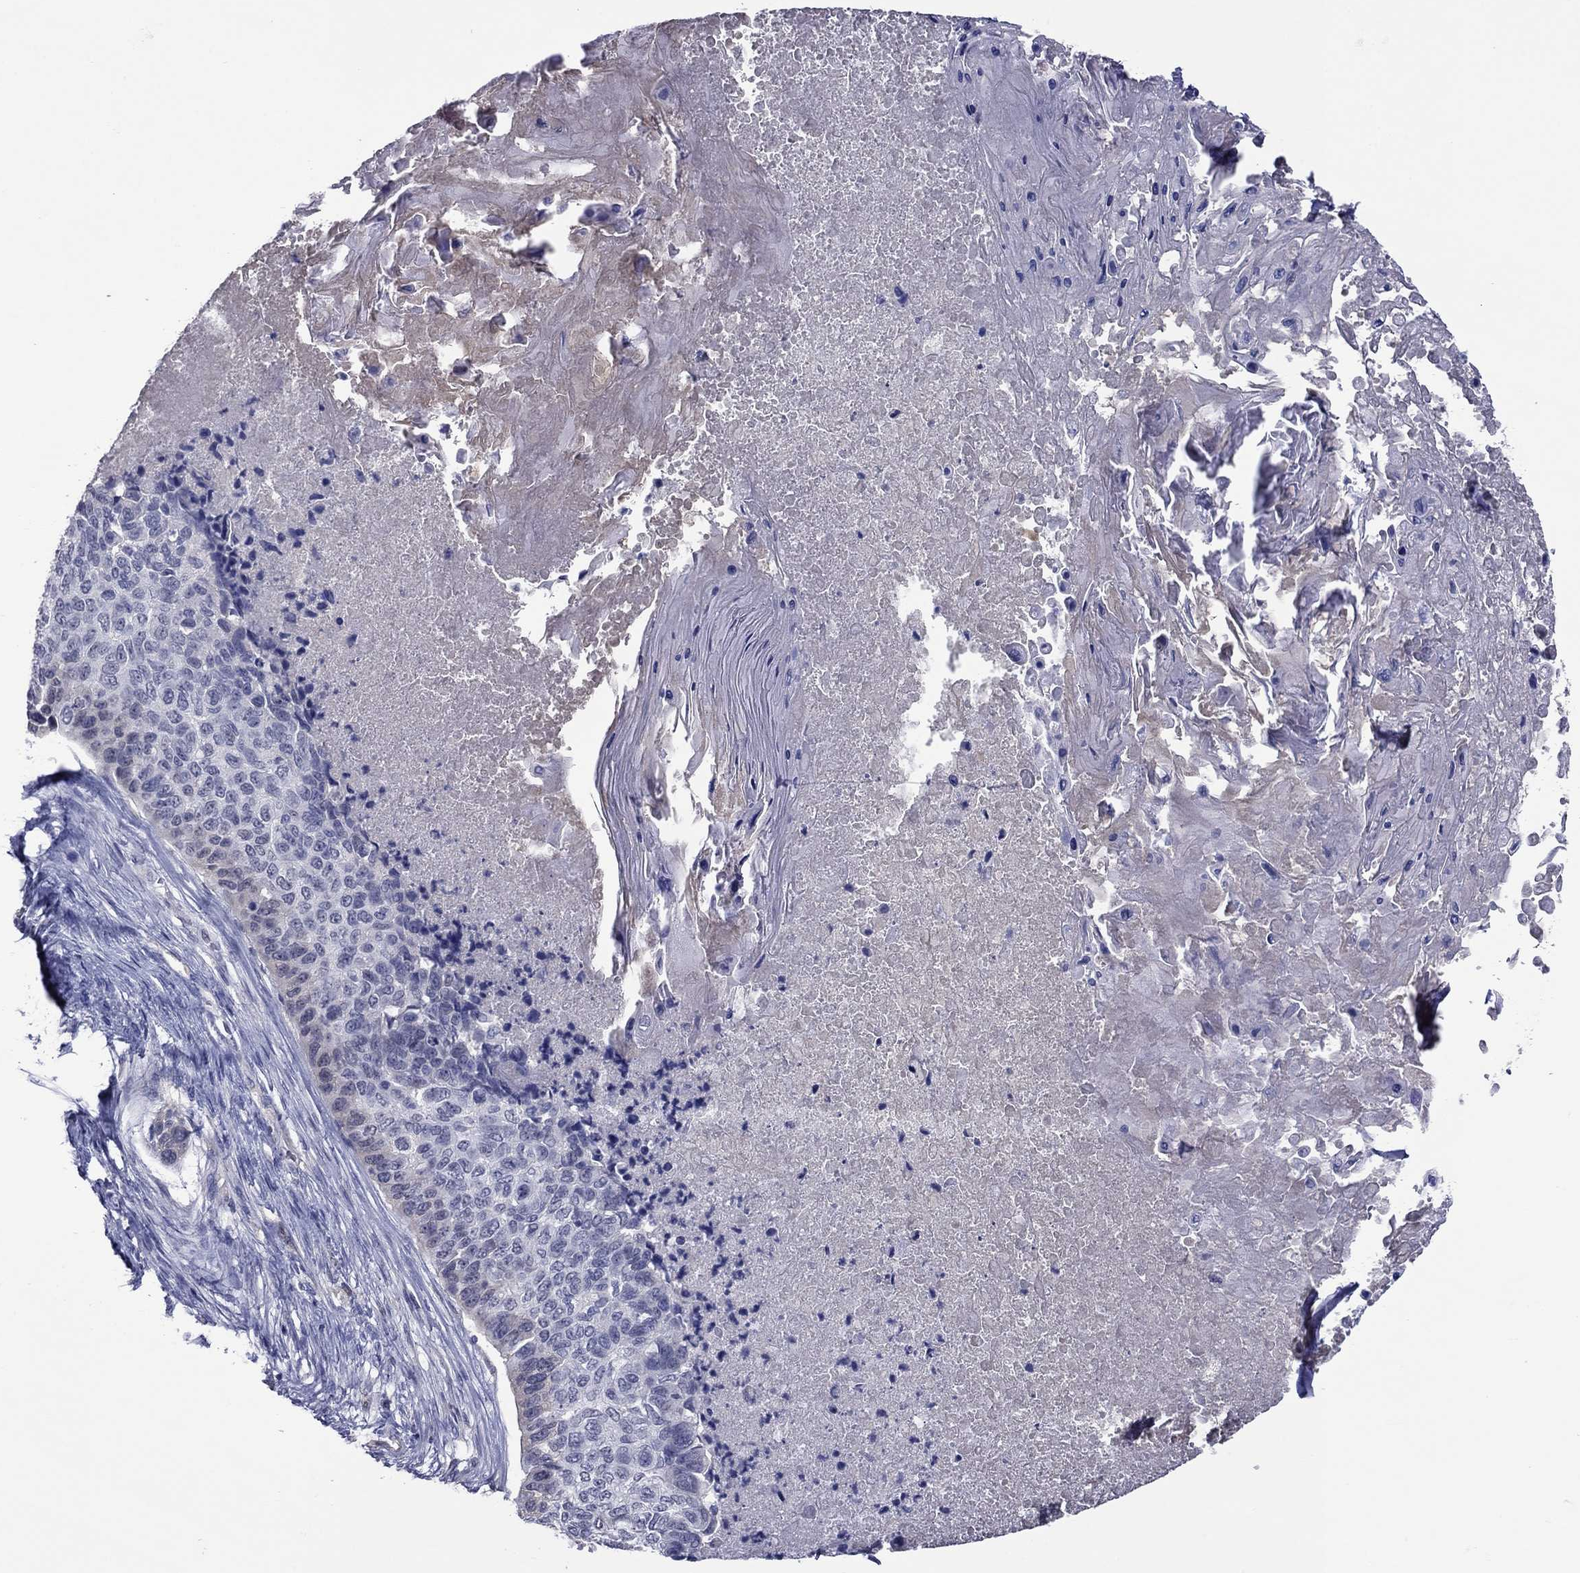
{"staining": {"intensity": "negative", "quantity": "none", "location": "none"}, "tissue": "lung cancer", "cell_type": "Tumor cells", "image_type": "cancer", "snomed": [{"axis": "morphology", "description": "Squamous cell carcinoma, NOS"}, {"axis": "topography", "description": "Lung"}], "caption": "Squamous cell carcinoma (lung) stained for a protein using IHC exhibits no positivity tumor cells.", "gene": "APOA2", "patient": {"sex": "male", "age": 69}}